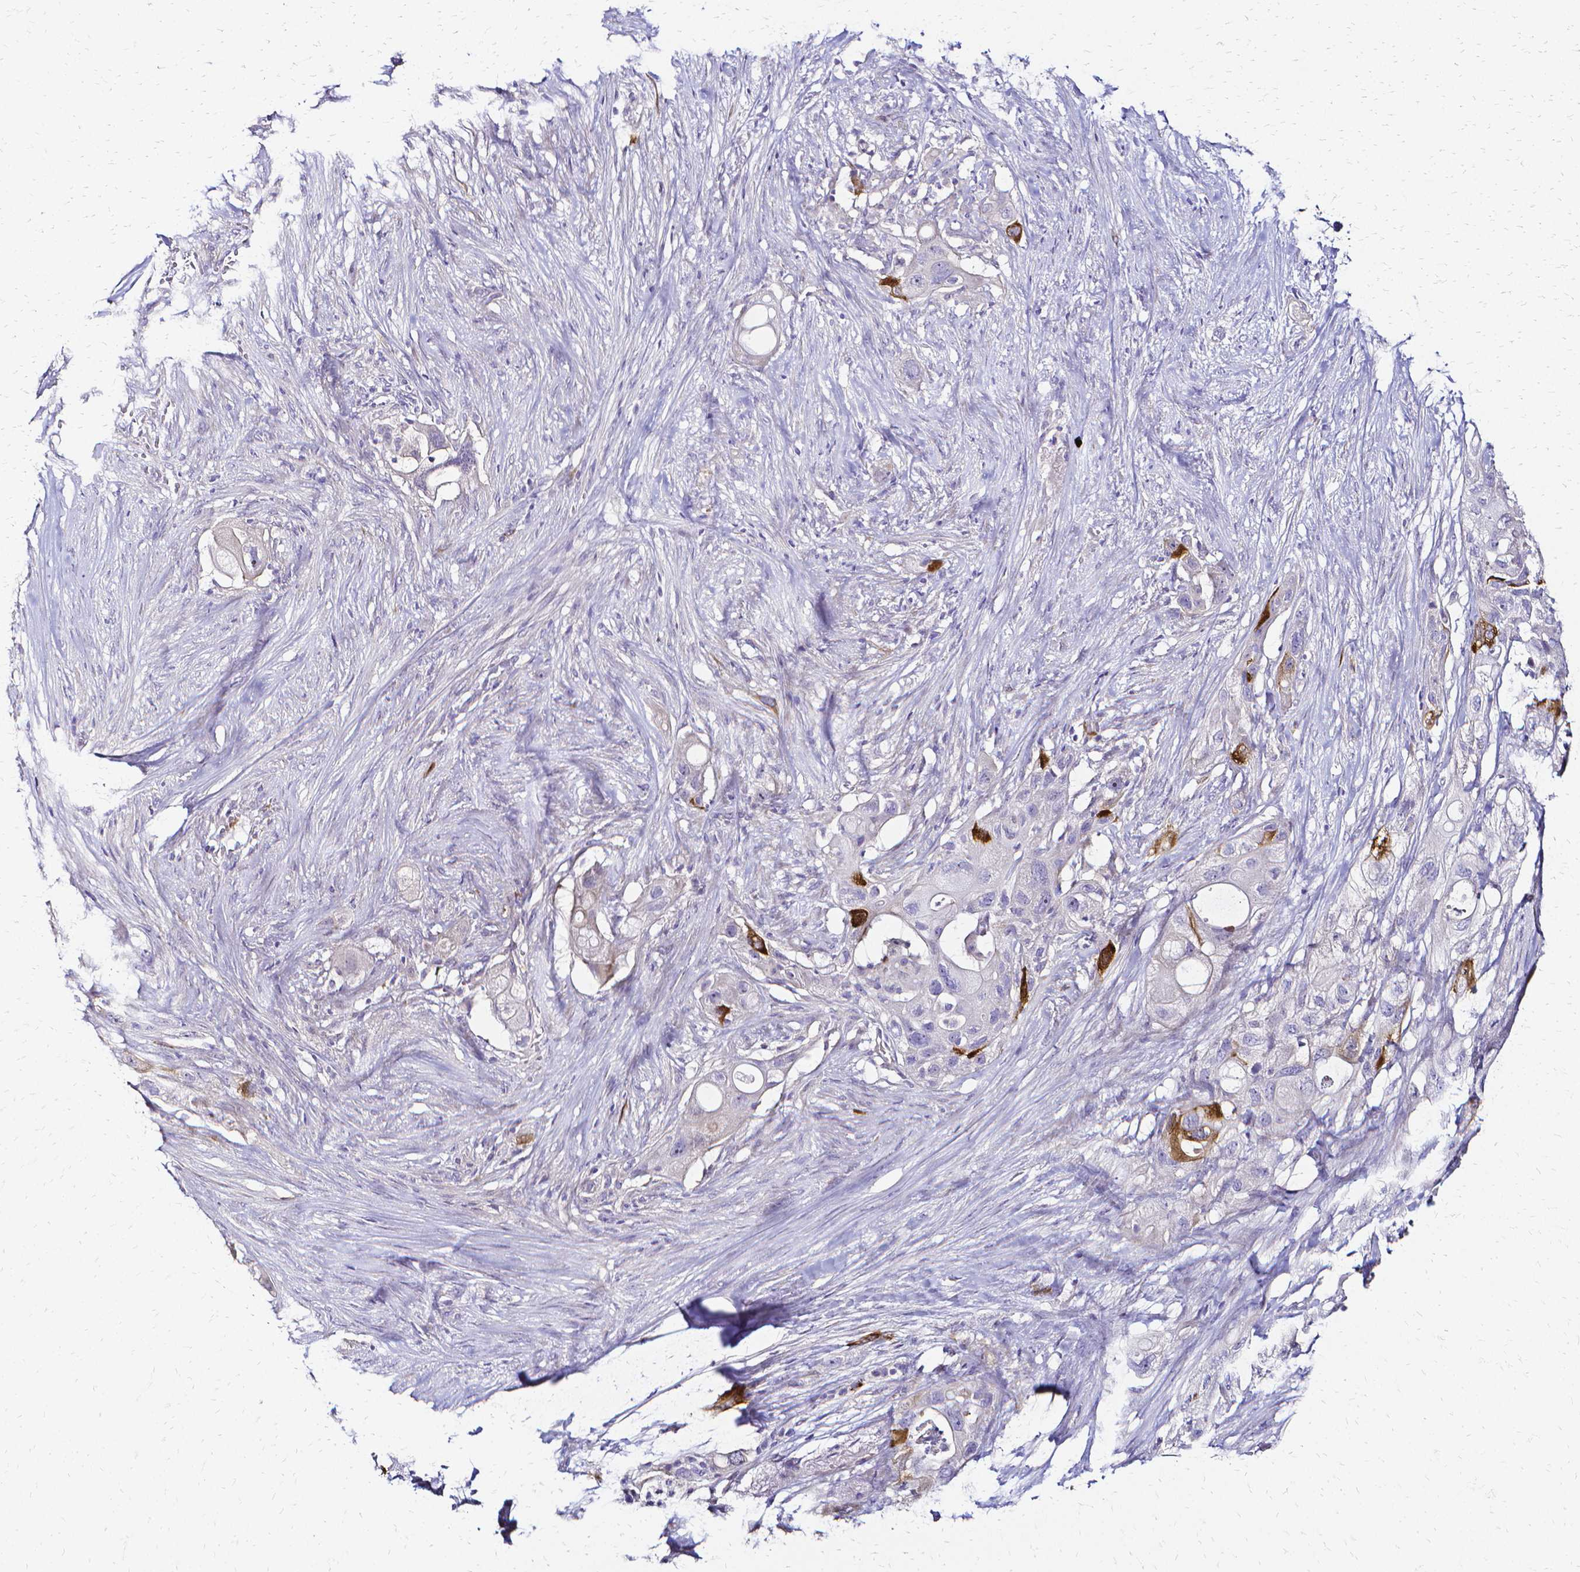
{"staining": {"intensity": "strong", "quantity": "<25%", "location": "cytoplasmic/membranous"}, "tissue": "pancreatic cancer", "cell_type": "Tumor cells", "image_type": "cancer", "snomed": [{"axis": "morphology", "description": "Adenocarcinoma, NOS"}, {"axis": "topography", "description": "Pancreas"}], "caption": "Immunohistochemical staining of pancreatic cancer (adenocarcinoma) reveals medium levels of strong cytoplasmic/membranous protein expression in approximately <25% of tumor cells.", "gene": "CCNB1", "patient": {"sex": "female", "age": 72}}